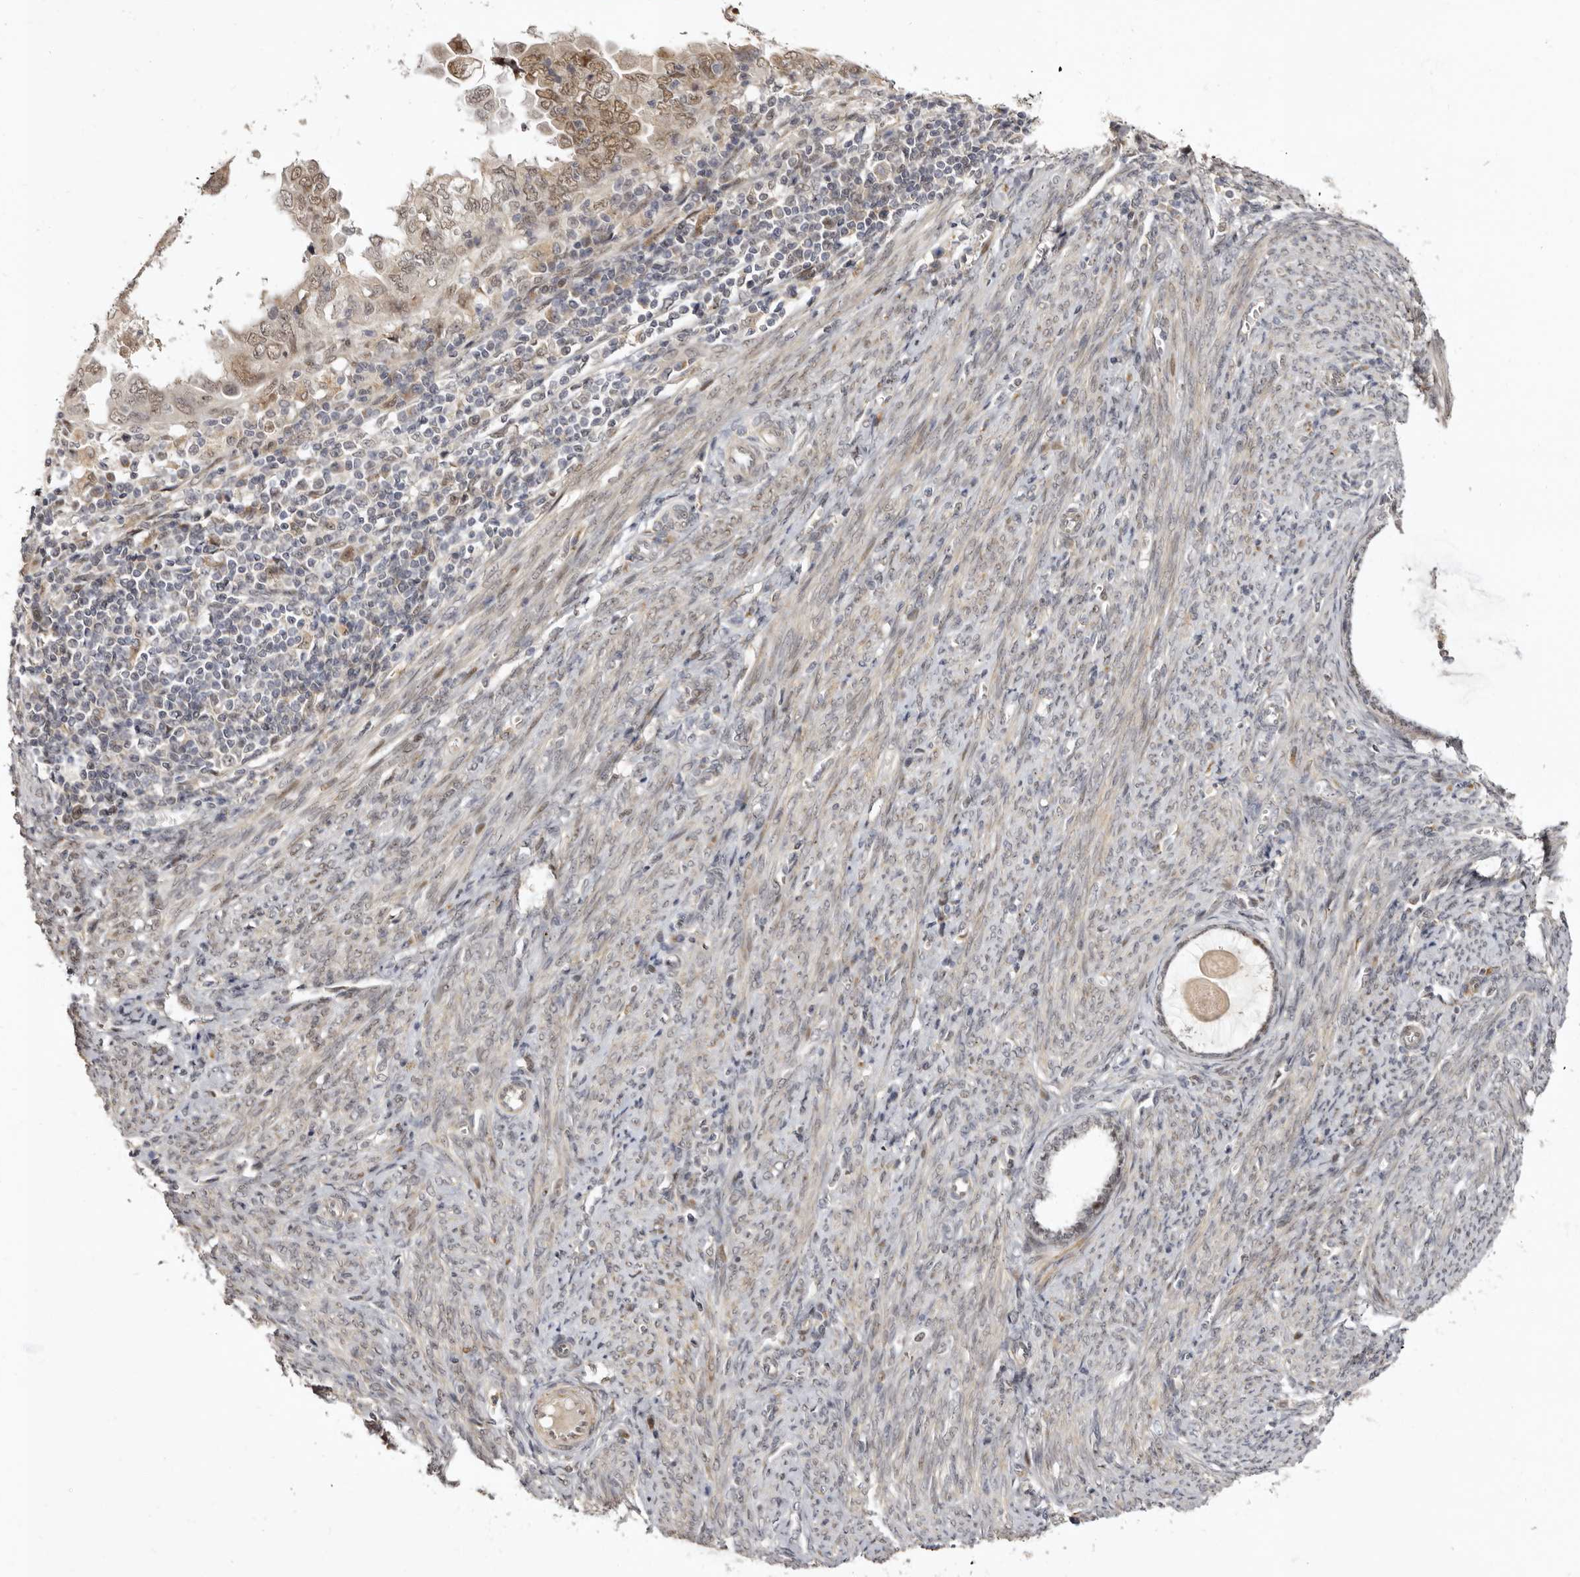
{"staining": {"intensity": "moderate", "quantity": "25%-75%", "location": "nuclear"}, "tissue": "endometrial cancer", "cell_type": "Tumor cells", "image_type": "cancer", "snomed": [{"axis": "morphology", "description": "Adenocarcinoma, NOS"}, {"axis": "topography", "description": "Uterus"}], "caption": "IHC of human endometrial adenocarcinoma demonstrates medium levels of moderate nuclear expression in about 25%-75% of tumor cells.", "gene": "ZNF326", "patient": {"sex": "female", "age": 77}}